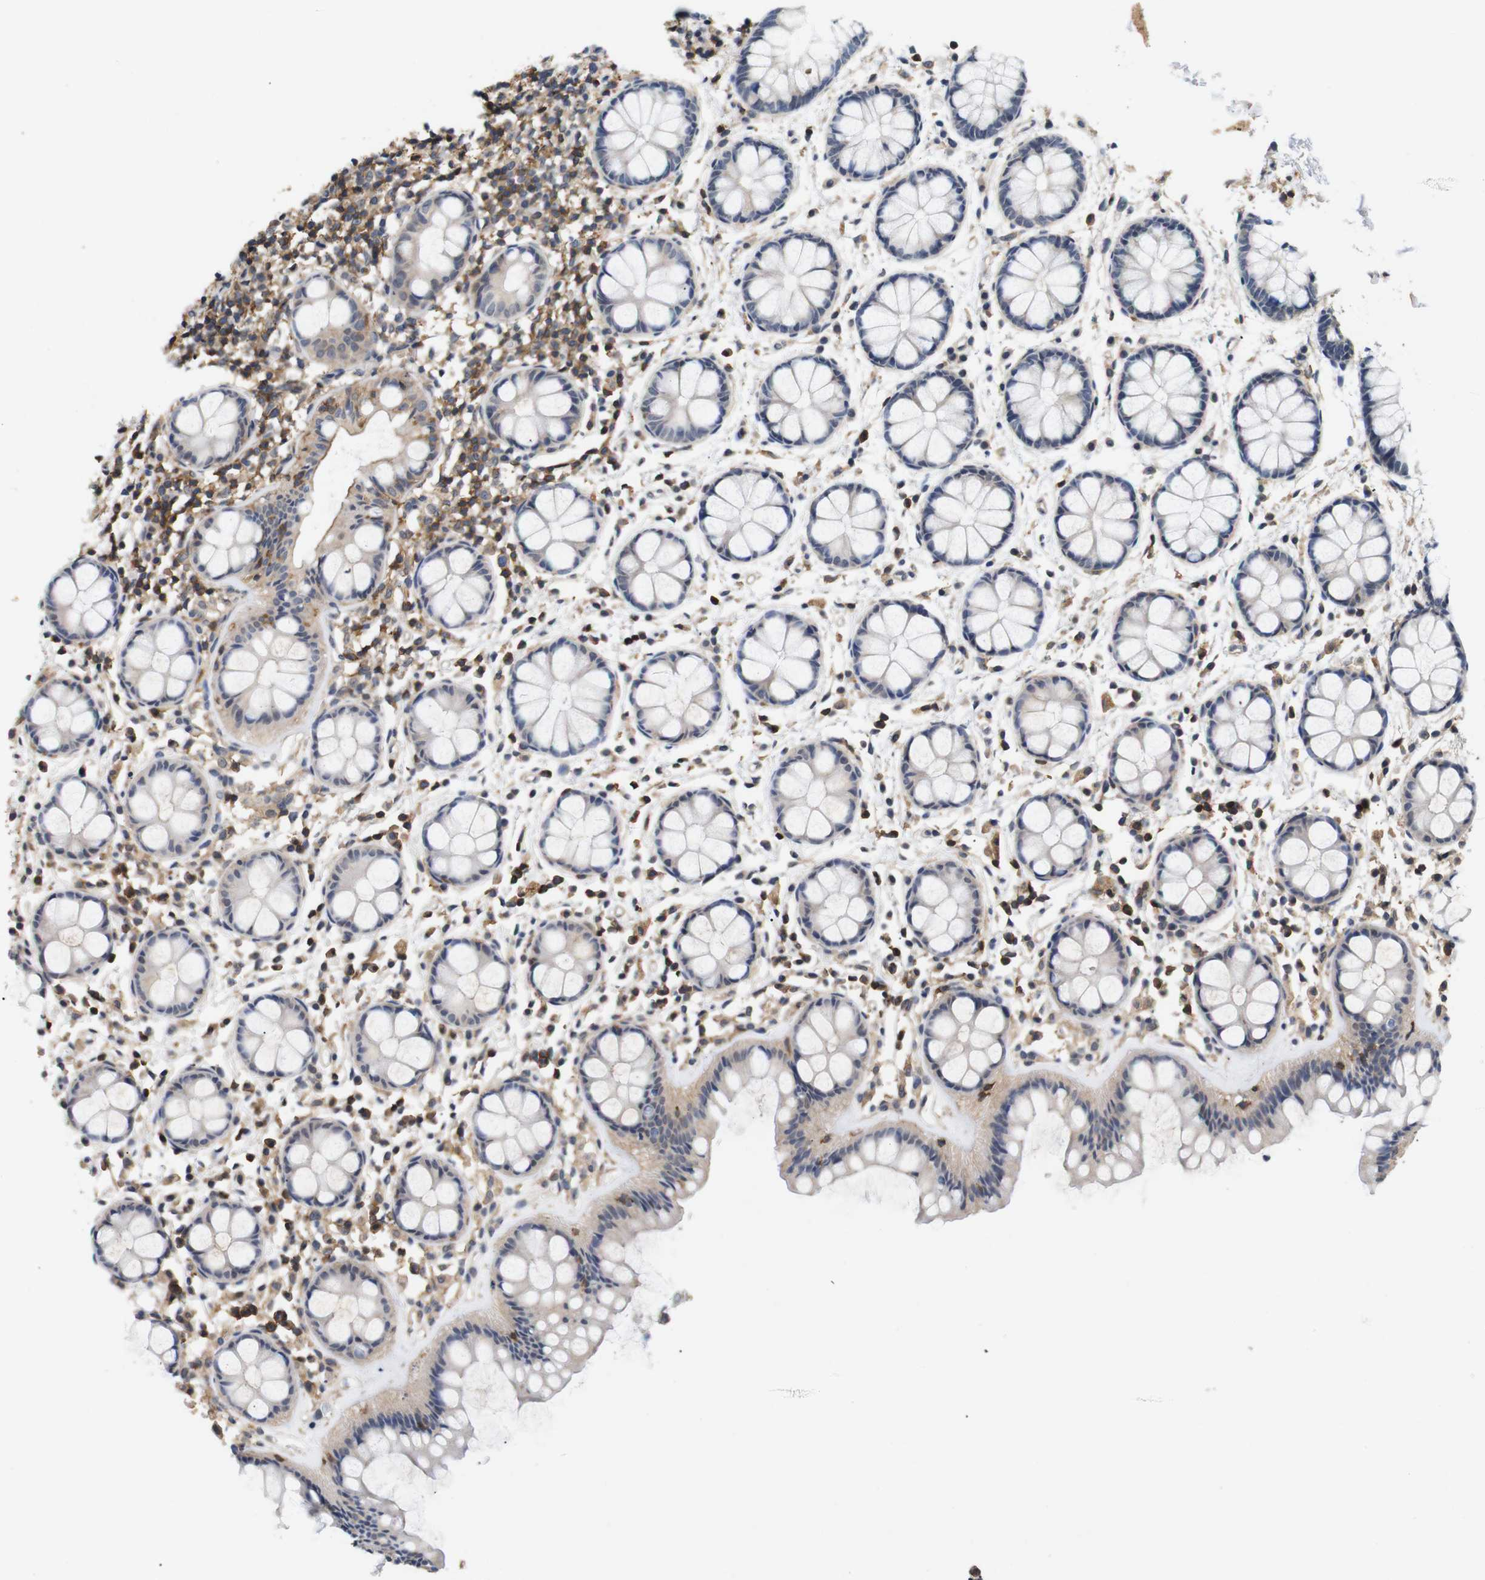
{"staining": {"intensity": "weak", "quantity": "<25%", "location": "cytoplasmic/membranous"}, "tissue": "rectum", "cell_type": "Glandular cells", "image_type": "normal", "snomed": [{"axis": "morphology", "description": "Normal tissue, NOS"}, {"axis": "topography", "description": "Rectum"}], "caption": "Protein analysis of normal rectum exhibits no significant positivity in glandular cells. (DAB (3,3'-diaminobenzidine) IHC with hematoxylin counter stain).", "gene": "BRWD3", "patient": {"sex": "female", "age": 66}}